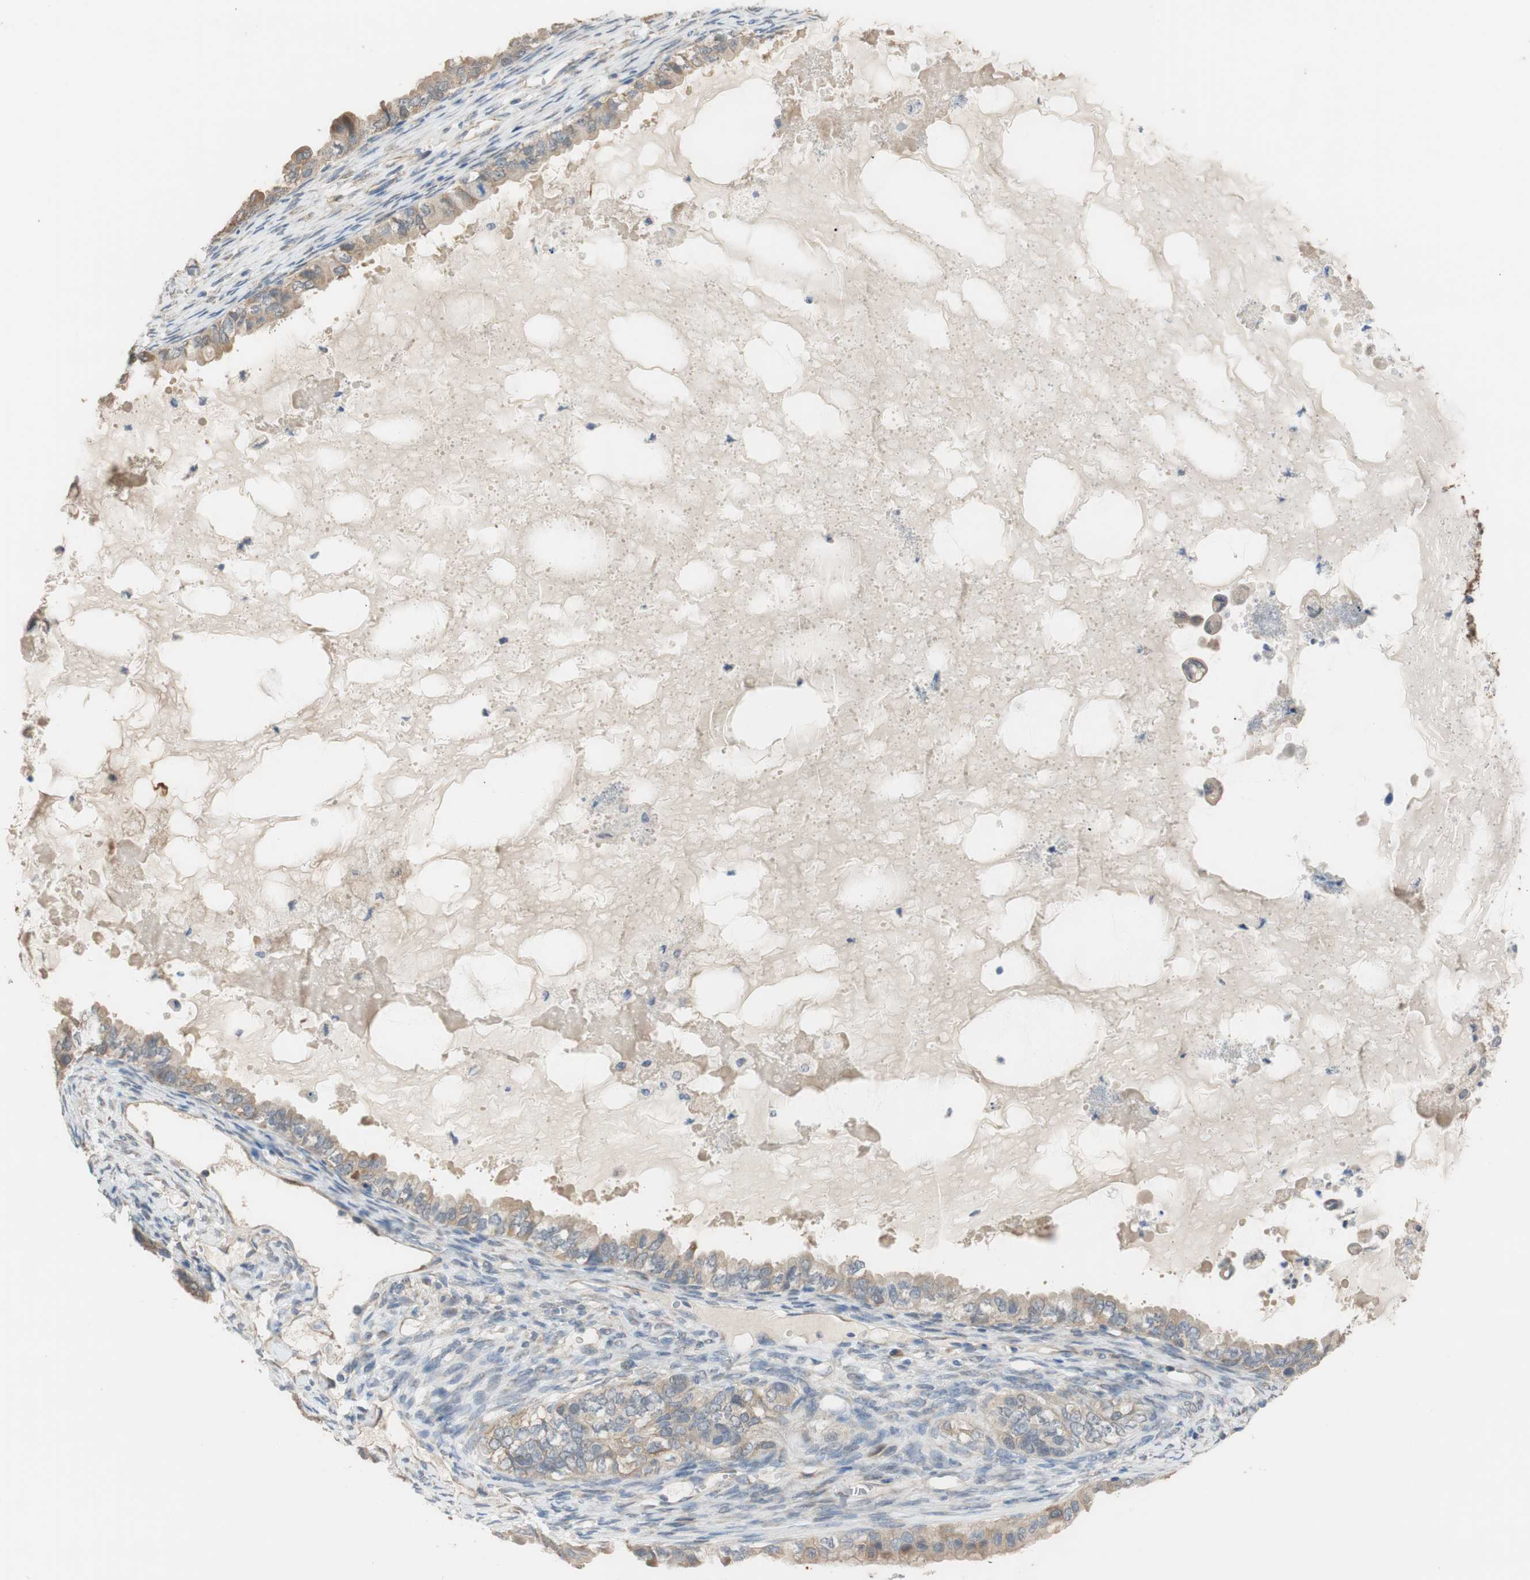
{"staining": {"intensity": "moderate", "quantity": ">75%", "location": "cytoplasmic/membranous"}, "tissue": "ovarian cancer", "cell_type": "Tumor cells", "image_type": "cancer", "snomed": [{"axis": "morphology", "description": "Cystadenocarcinoma, mucinous, NOS"}, {"axis": "topography", "description": "Ovary"}], "caption": "High-power microscopy captured an IHC photomicrograph of ovarian cancer, revealing moderate cytoplasmic/membranous positivity in about >75% of tumor cells.", "gene": "ALDH1A2", "patient": {"sex": "female", "age": 80}}